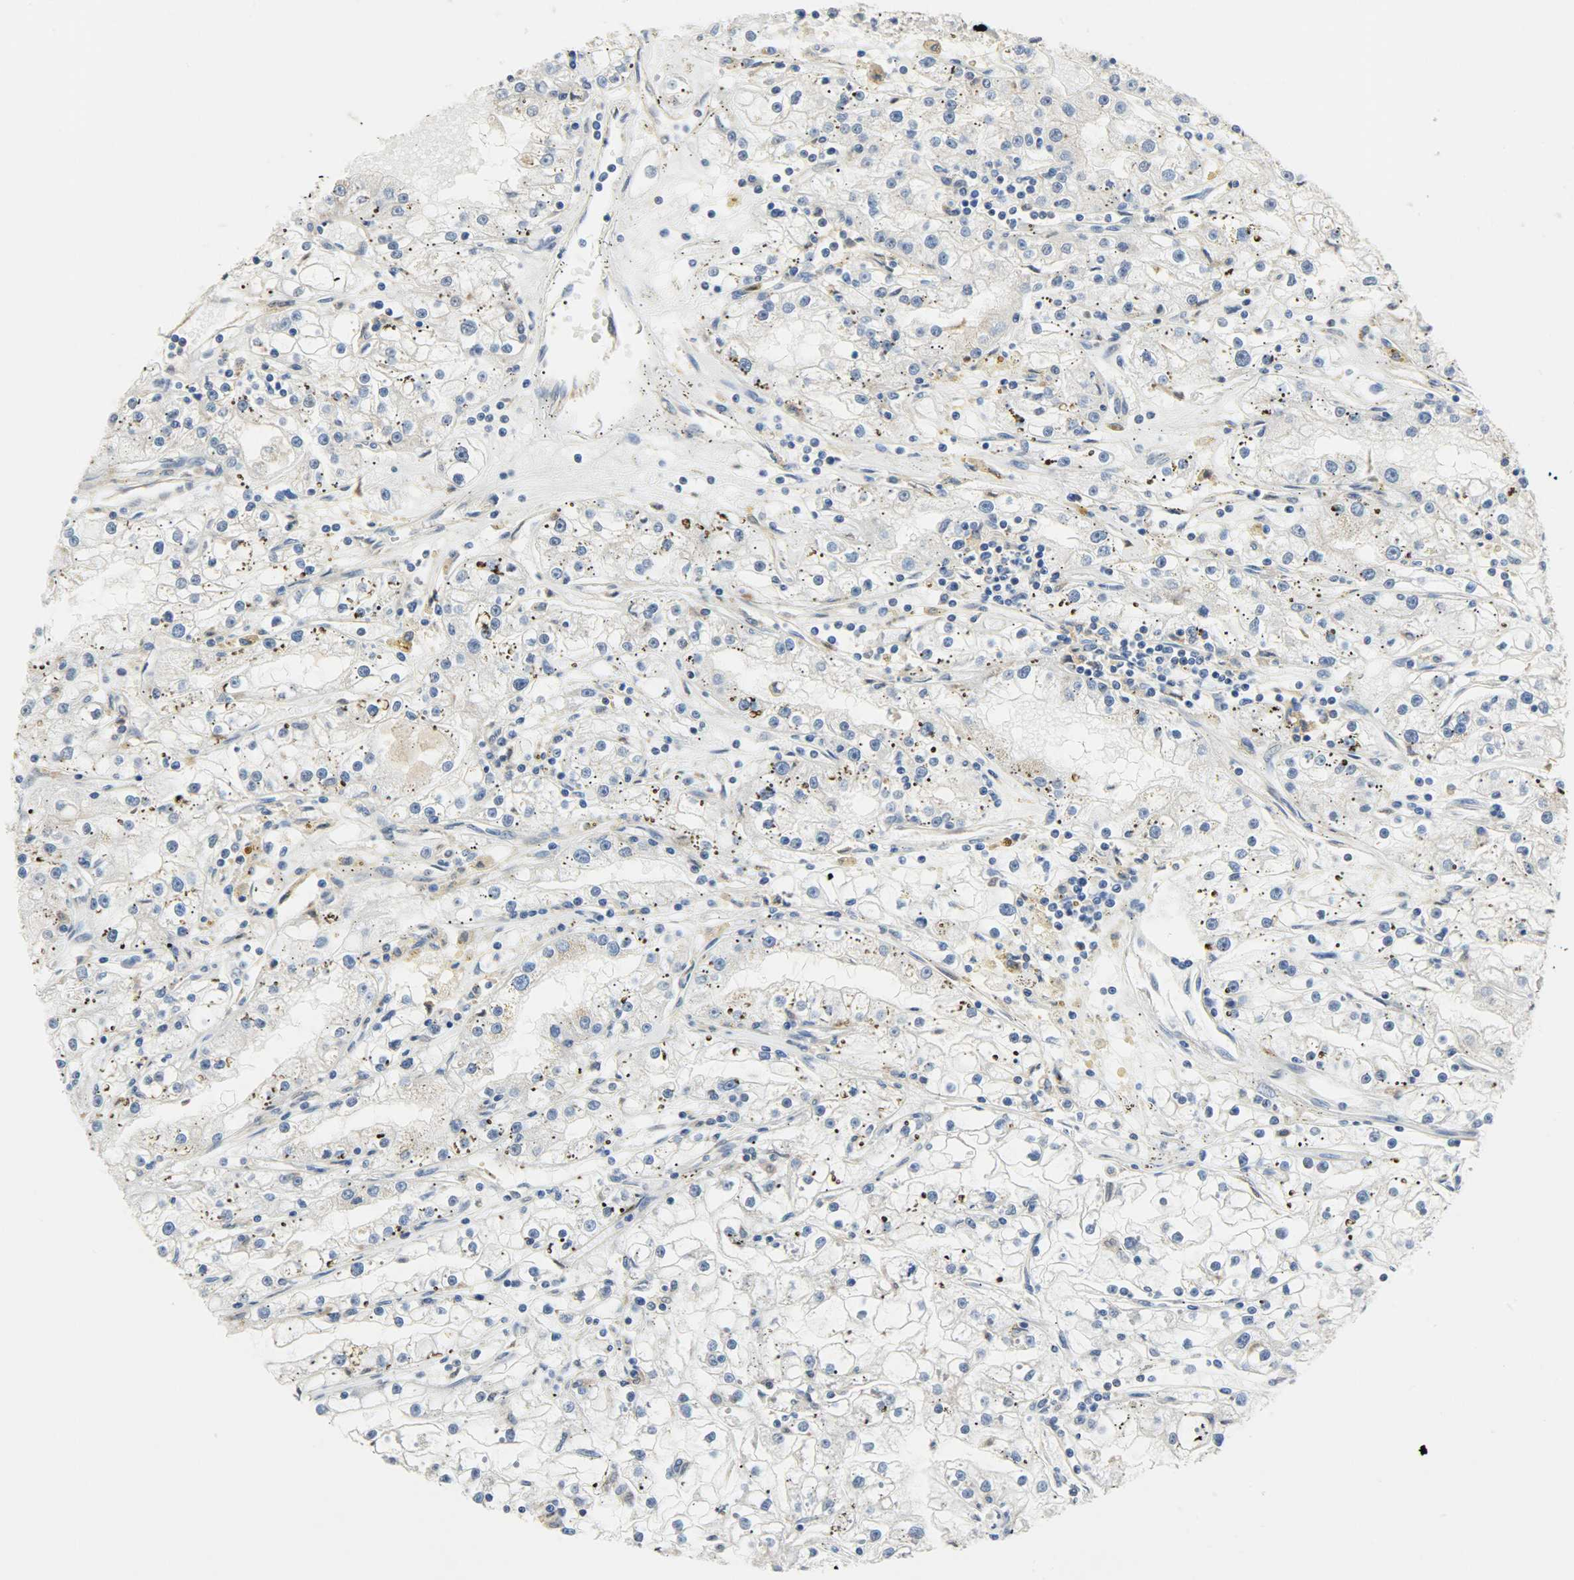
{"staining": {"intensity": "weak", "quantity": "25%-75%", "location": "cytoplasmic/membranous"}, "tissue": "renal cancer", "cell_type": "Tumor cells", "image_type": "cancer", "snomed": [{"axis": "morphology", "description": "Adenocarcinoma, NOS"}, {"axis": "topography", "description": "Kidney"}], "caption": "An image showing weak cytoplasmic/membranous expression in about 25%-75% of tumor cells in adenocarcinoma (renal), as visualized by brown immunohistochemical staining.", "gene": "TRIM21", "patient": {"sex": "male", "age": 56}}